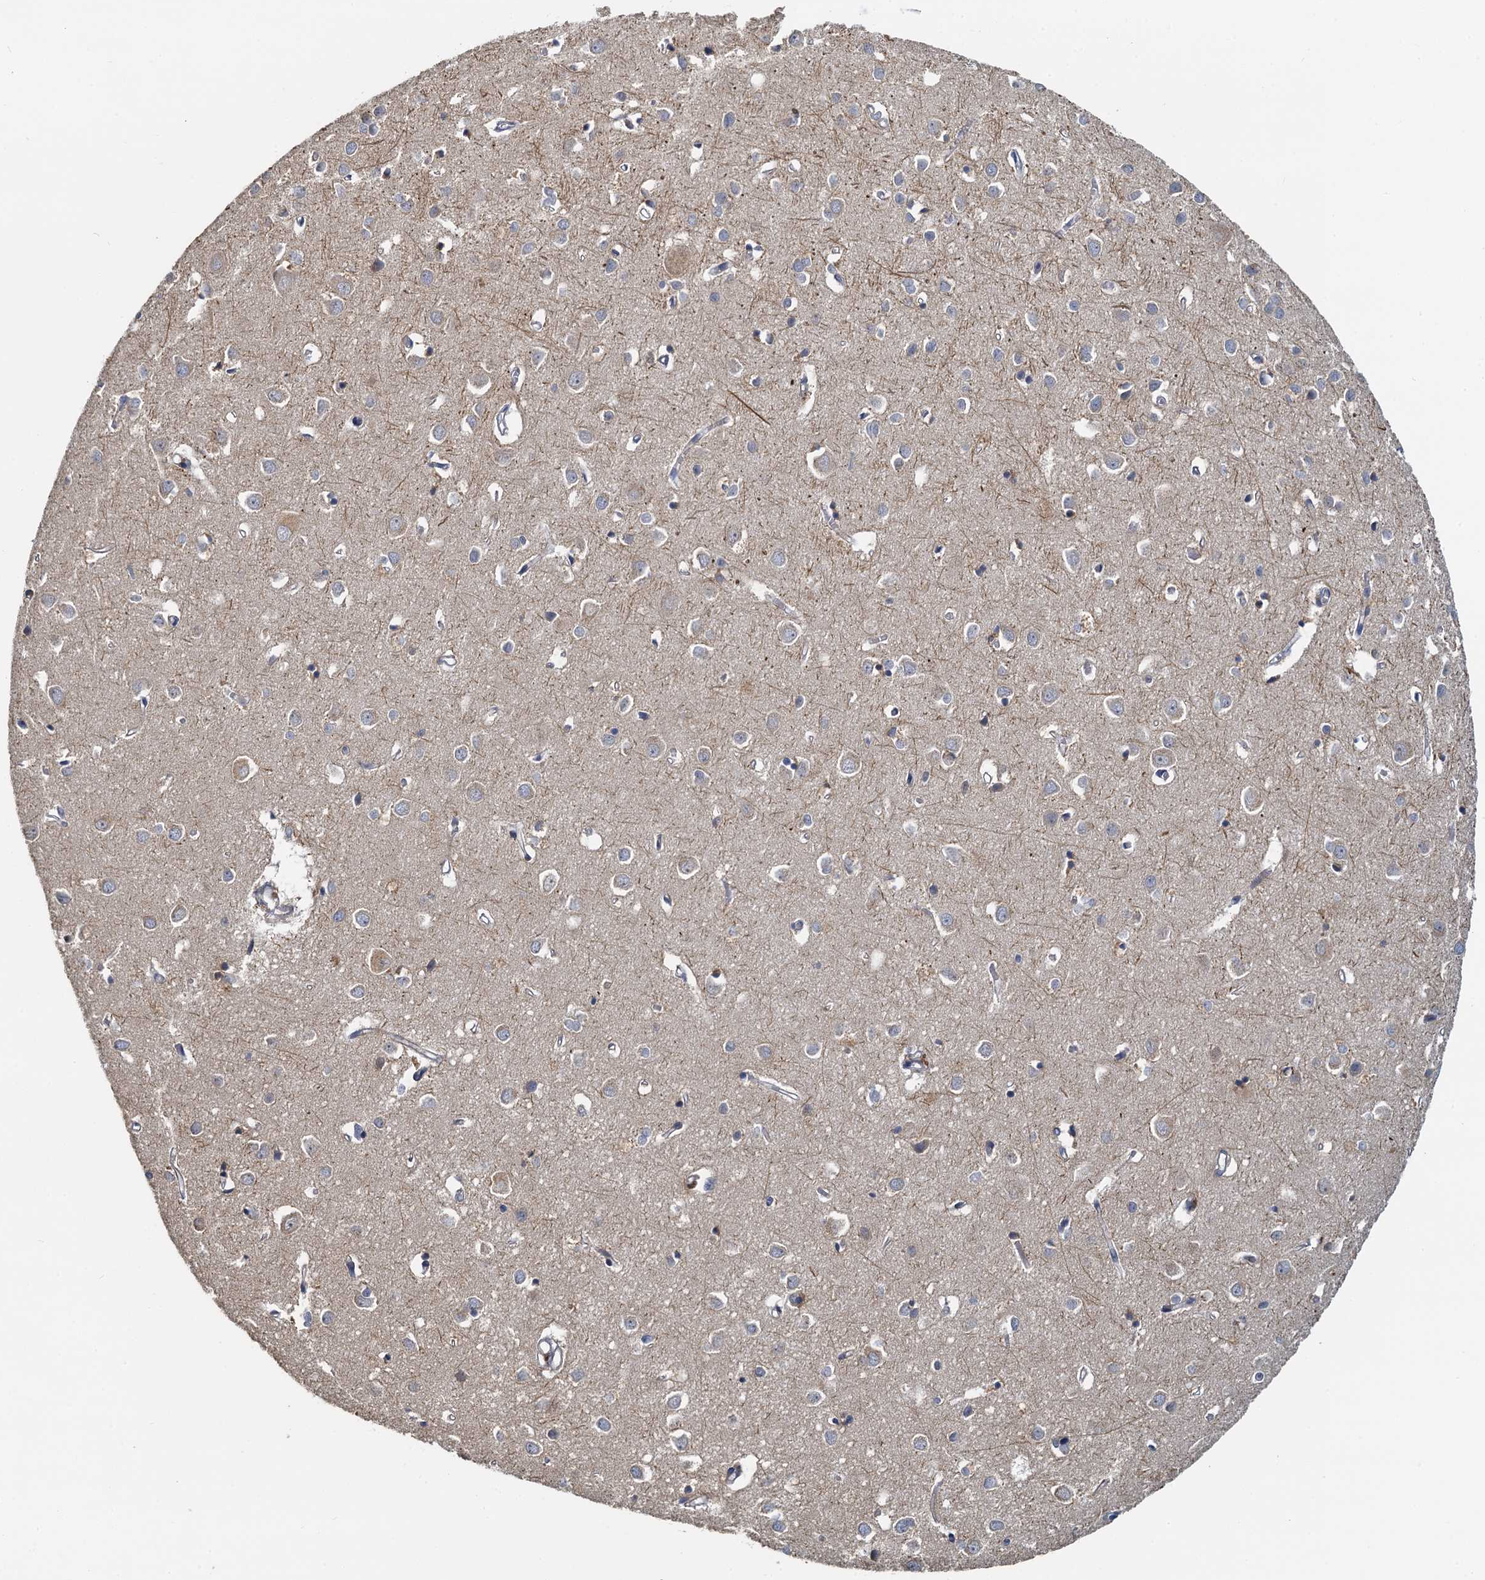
{"staining": {"intensity": "negative", "quantity": "none", "location": "none"}, "tissue": "cerebral cortex", "cell_type": "Endothelial cells", "image_type": "normal", "snomed": [{"axis": "morphology", "description": "Normal tissue, NOS"}, {"axis": "topography", "description": "Cerebral cortex"}], "caption": "DAB (3,3'-diaminobenzidine) immunohistochemical staining of unremarkable human cerebral cortex demonstrates no significant staining in endothelial cells.", "gene": "NKAPD1", "patient": {"sex": "female", "age": 64}}